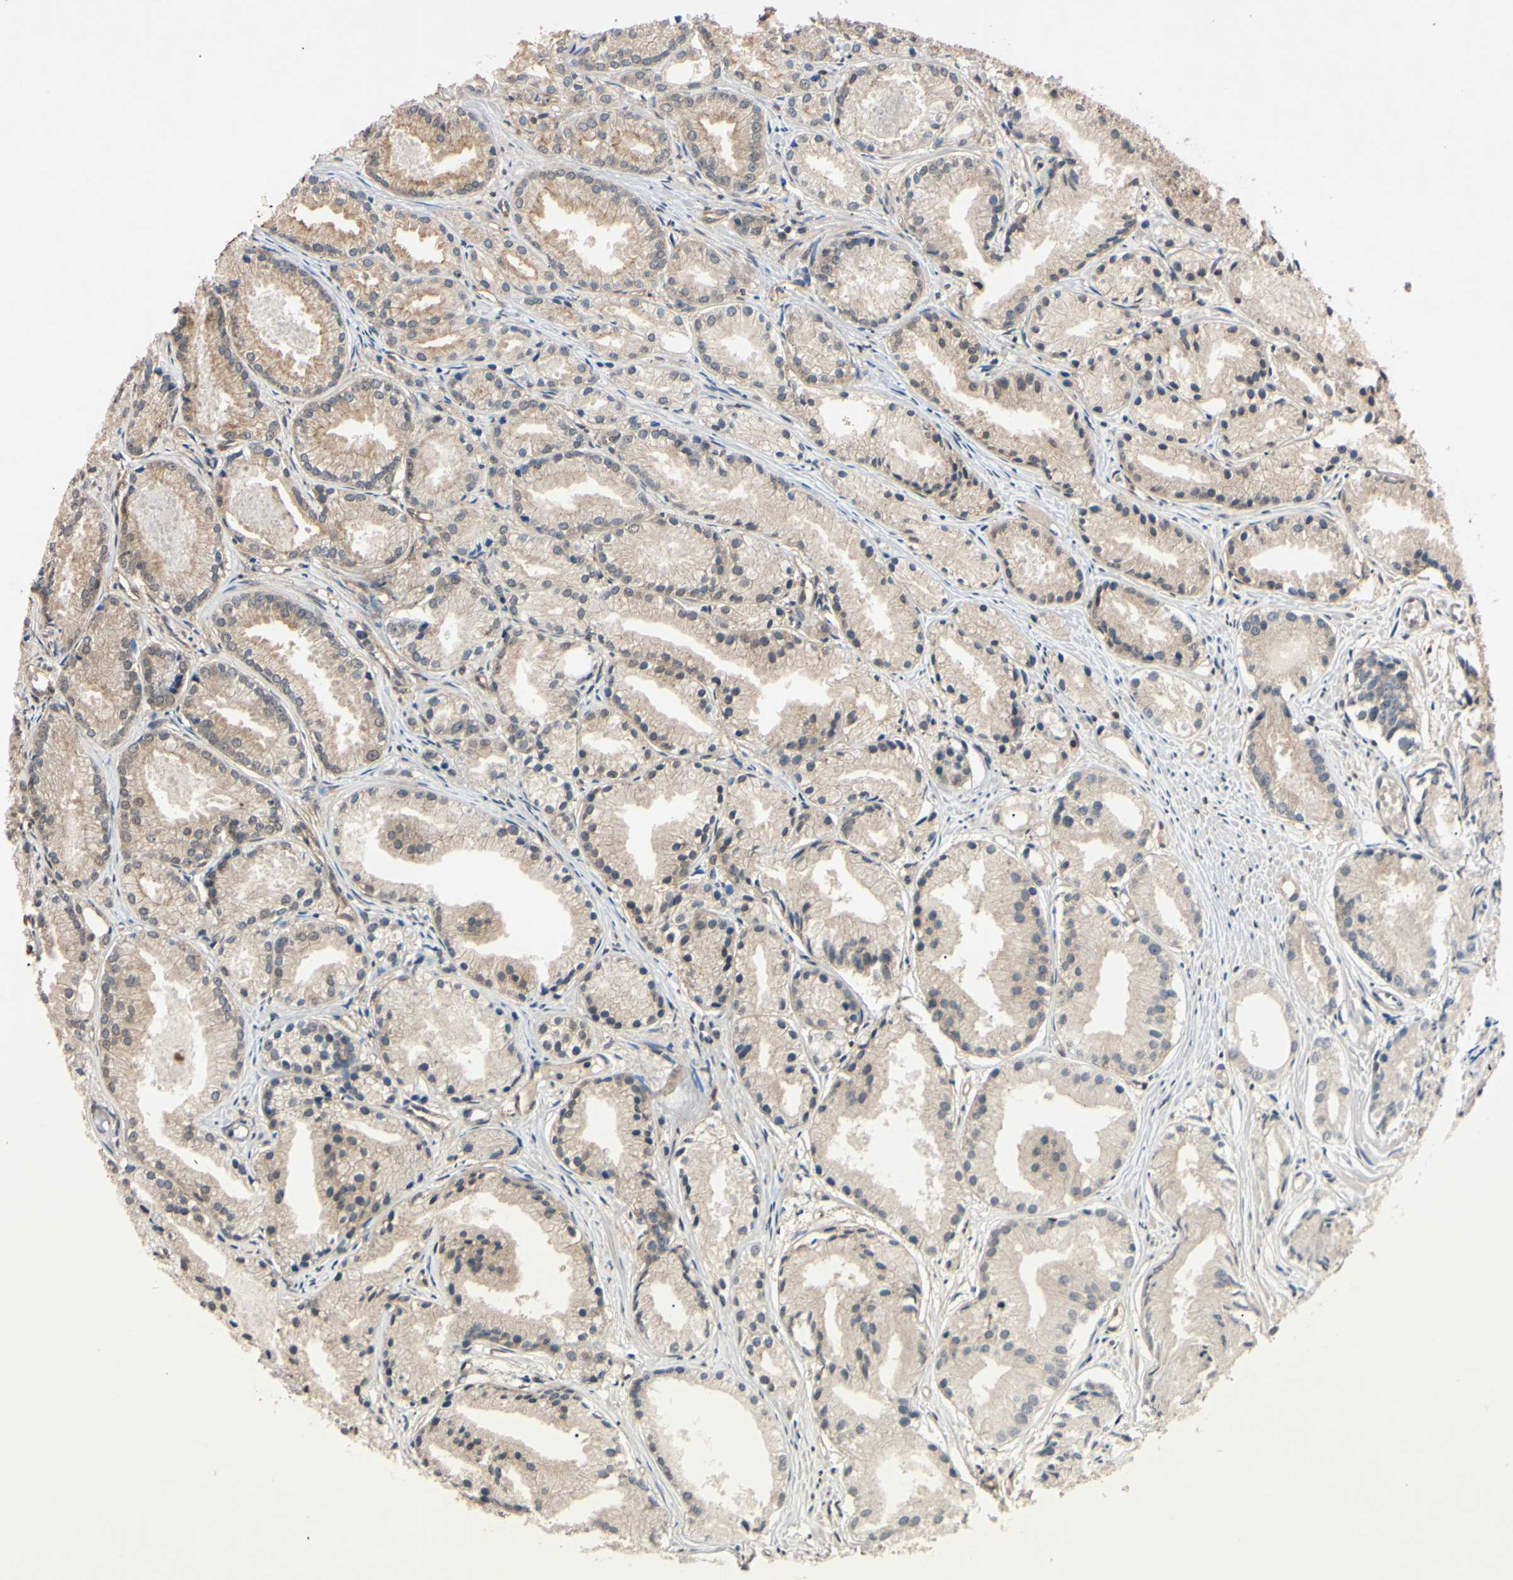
{"staining": {"intensity": "weak", "quantity": "25%-75%", "location": "cytoplasmic/membranous"}, "tissue": "prostate cancer", "cell_type": "Tumor cells", "image_type": "cancer", "snomed": [{"axis": "morphology", "description": "Adenocarcinoma, Low grade"}, {"axis": "topography", "description": "Prostate"}], "caption": "Prostate cancer stained with a protein marker shows weak staining in tumor cells.", "gene": "EPN1", "patient": {"sex": "male", "age": 72}}